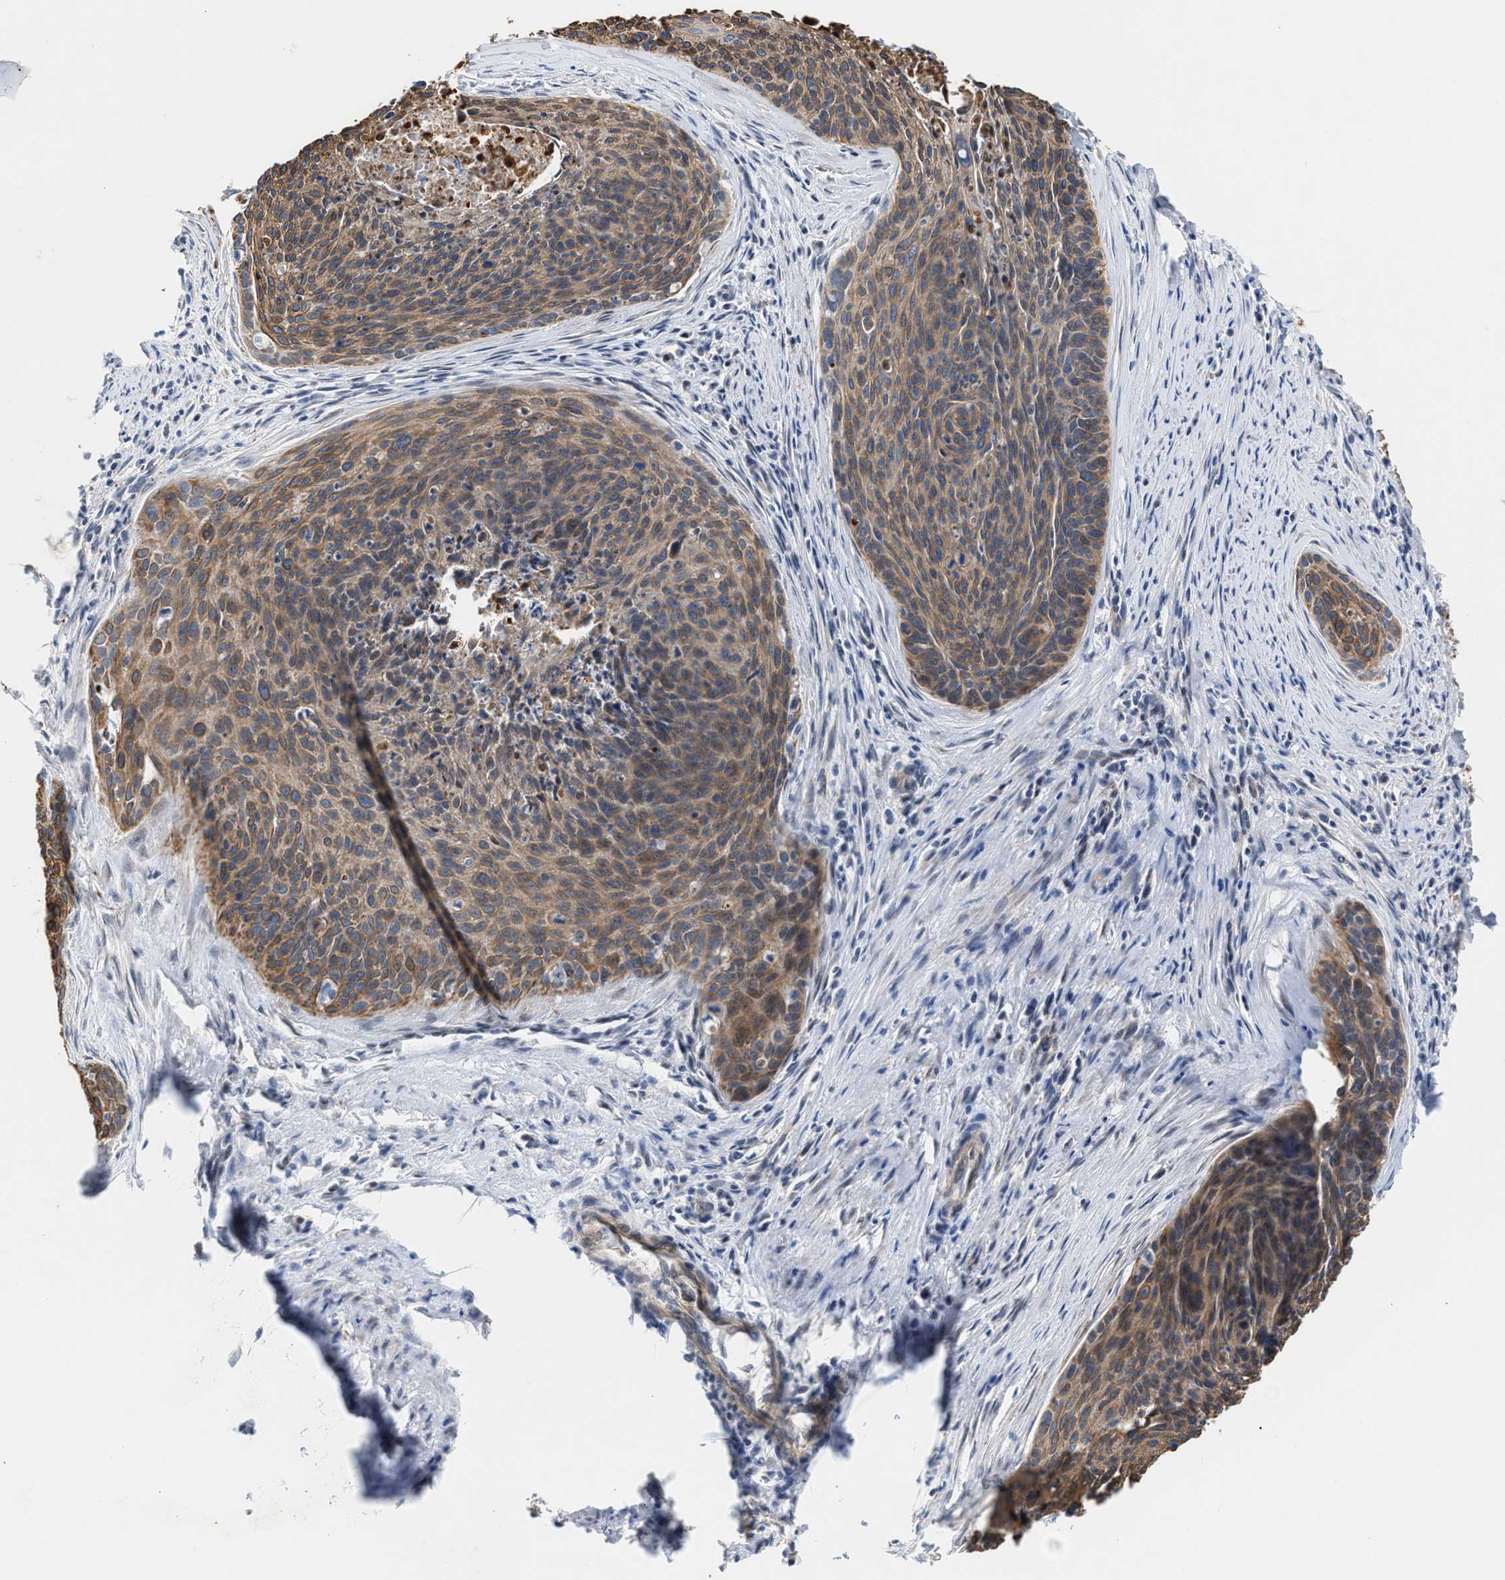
{"staining": {"intensity": "moderate", "quantity": ">75%", "location": "cytoplasmic/membranous"}, "tissue": "cervical cancer", "cell_type": "Tumor cells", "image_type": "cancer", "snomed": [{"axis": "morphology", "description": "Squamous cell carcinoma, NOS"}, {"axis": "topography", "description": "Cervix"}], "caption": "Moderate cytoplasmic/membranous protein positivity is present in approximately >75% of tumor cells in cervical cancer (squamous cell carcinoma).", "gene": "JAG1", "patient": {"sex": "female", "age": 55}}